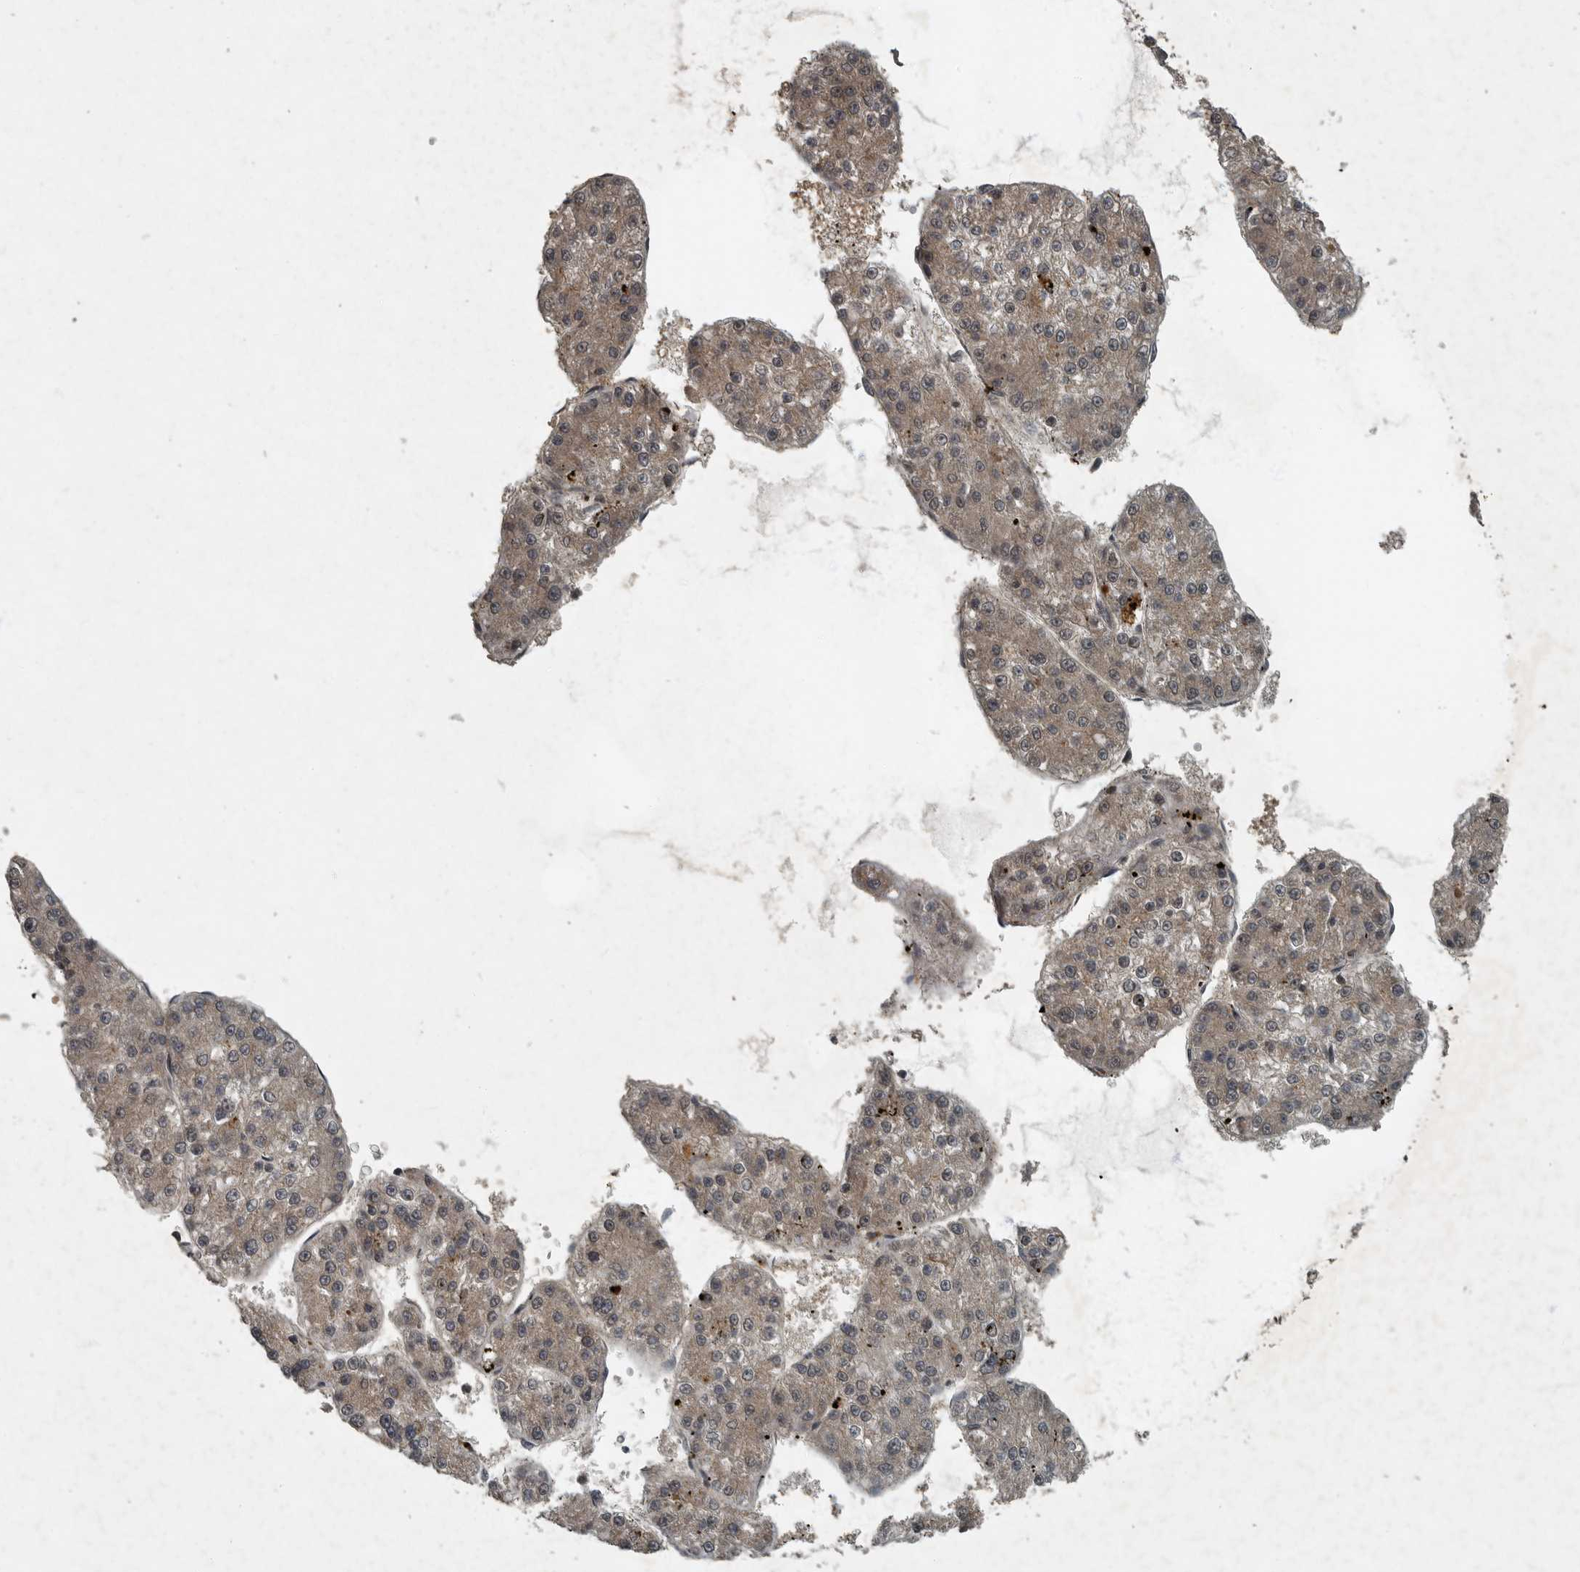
{"staining": {"intensity": "weak", "quantity": ">75%", "location": "cytoplasmic/membranous"}, "tissue": "liver cancer", "cell_type": "Tumor cells", "image_type": "cancer", "snomed": [{"axis": "morphology", "description": "Carcinoma, Hepatocellular, NOS"}, {"axis": "topography", "description": "Liver"}], "caption": "About >75% of tumor cells in liver hepatocellular carcinoma display weak cytoplasmic/membranous protein staining as visualized by brown immunohistochemical staining.", "gene": "FOXO1", "patient": {"sex": "female", "age": 73}}